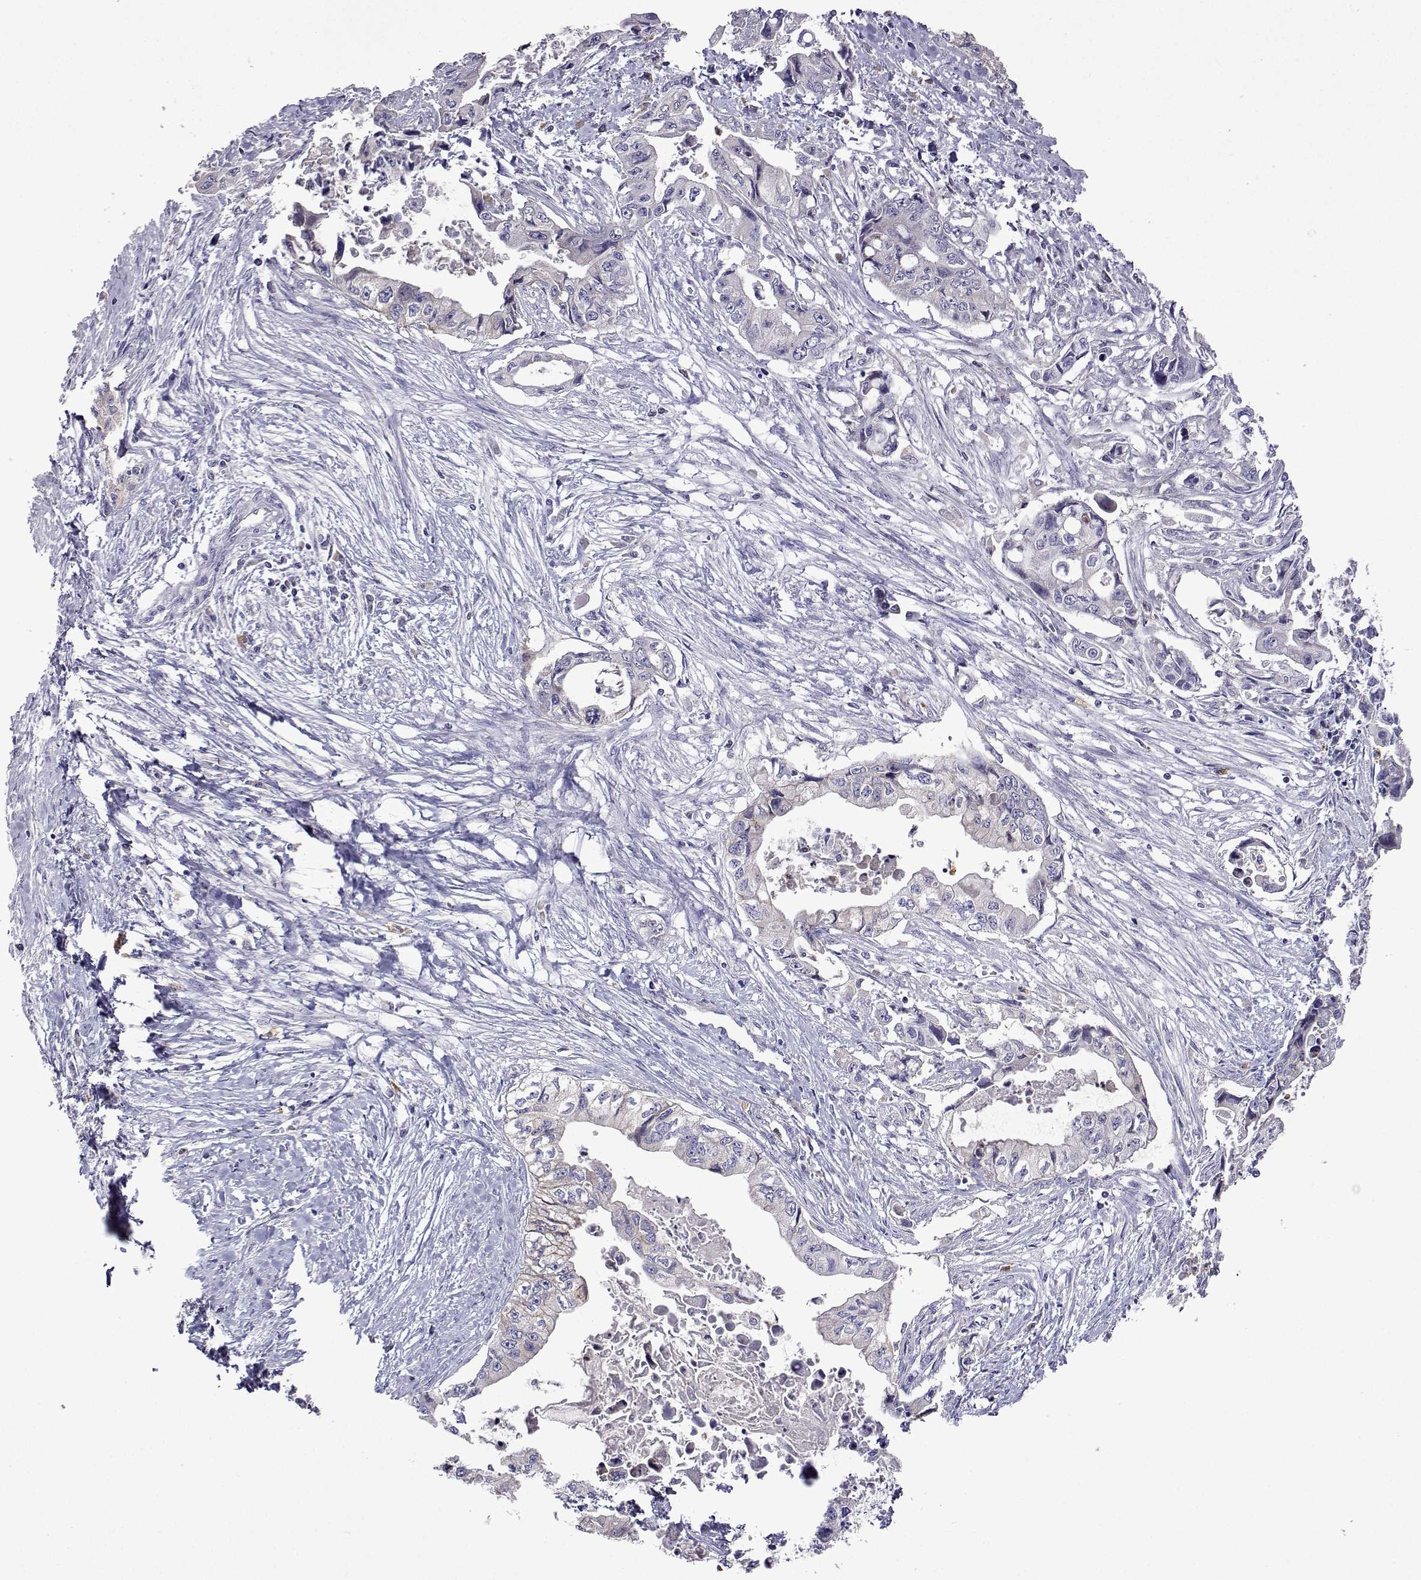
{"staining": {"intensity": "negative", "quantity": "none", "location": "none"}, "tissue": "pancreatic cancer", "cell_type": "Tumor cells", "image_type": "cancer", "snomed": [{"axis": "morphology", "description": "Adenocarcinoma, NOS"}, {"axis": "topography", "description": "Pancreas"}], "caption": "A histopathology image of human pancreatic adenocarcinoma is negative for staining in tumor cells. Nuclei are stained in blue.", "gene": "SULT2A1", "patient": {"sex": "male", "age": 66}}